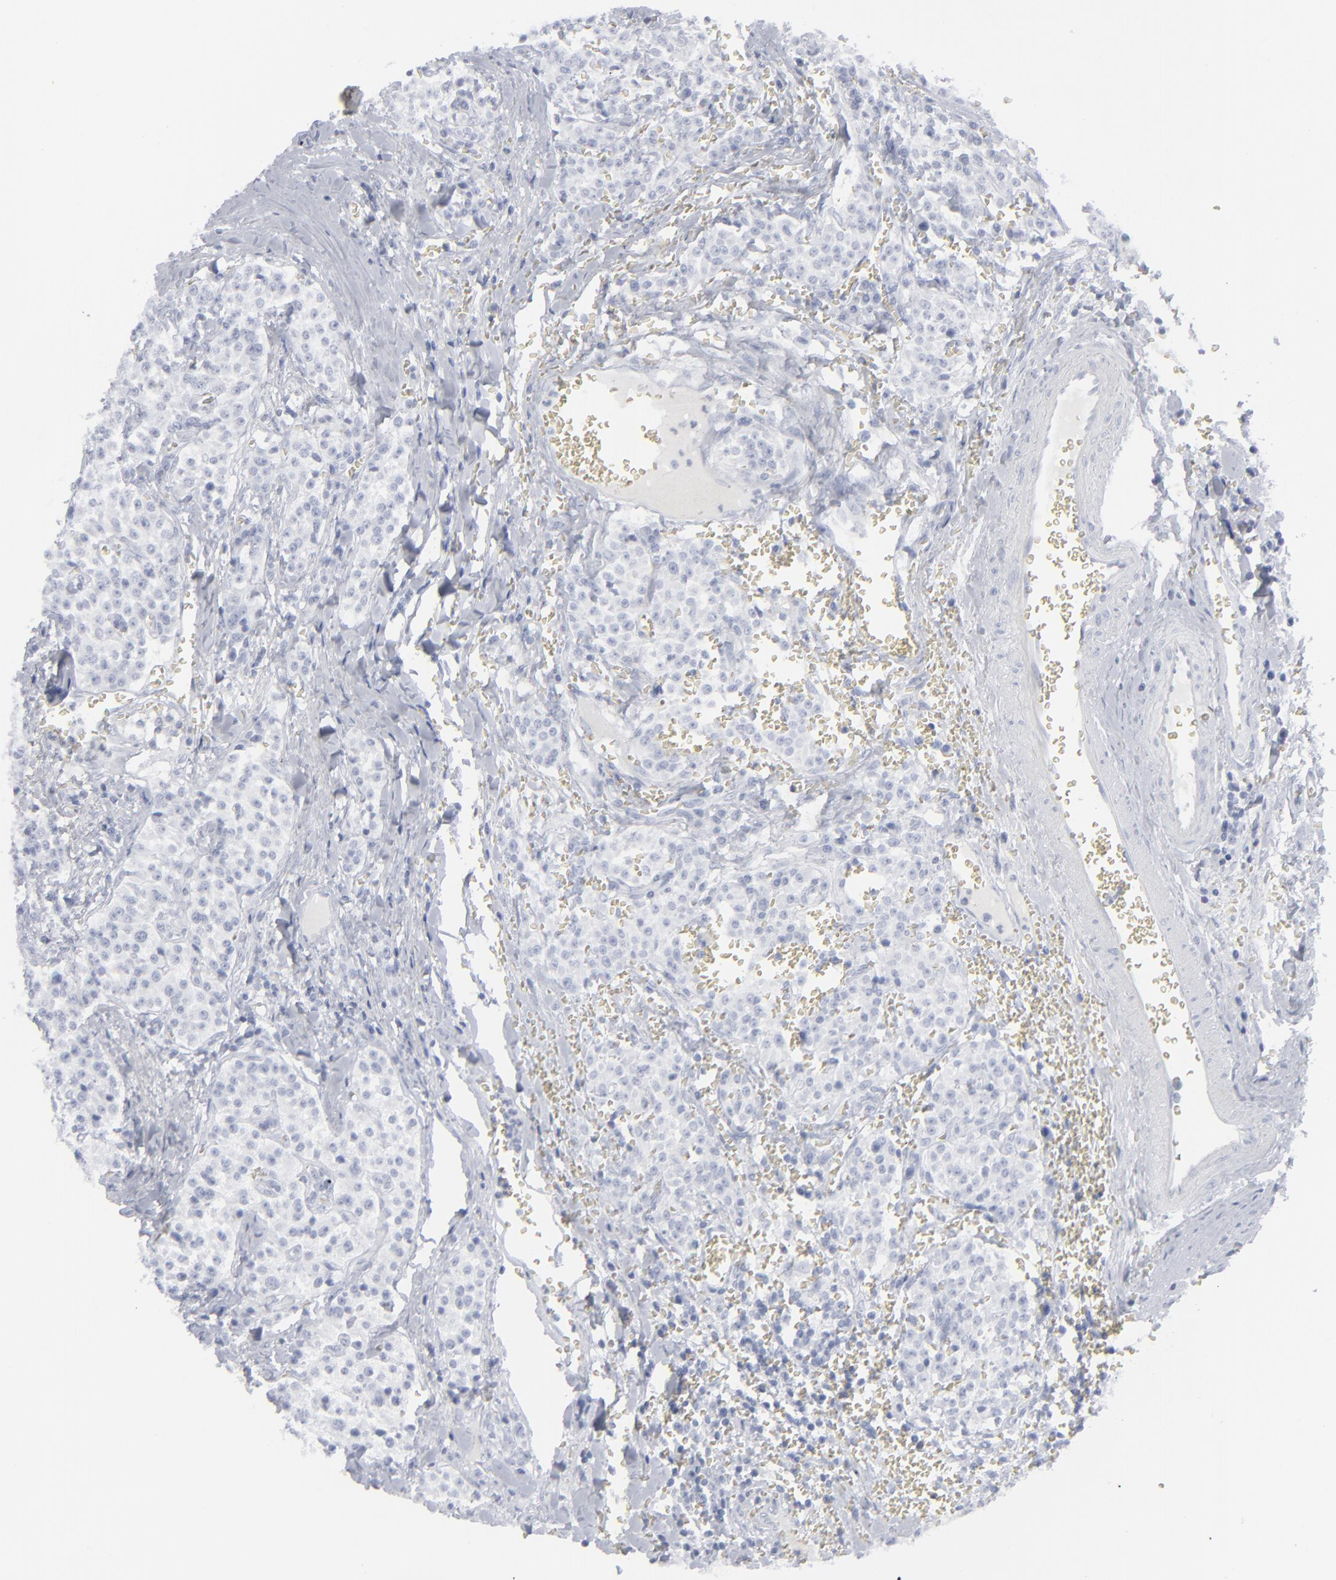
{"staining": {"intensity": "negative", "quantity": "none", "location": "none"}, "tissue": "carcinoid", "cell_type": "Tumor cells", "image_type": "cancer", "snomed": [{"axis": "morphology", "description": "Carcinoid, malignant, NOS"}, {"axis": "topography", "description": "Stomach"}], "caption": "High power microscopy photomicrograph of an immunohistochemistry image of carcinoid (malignant), revealing no significant expression in tumor cells.", "gene": "MSLN", "patient": {"sex": "female", "age": 76}}